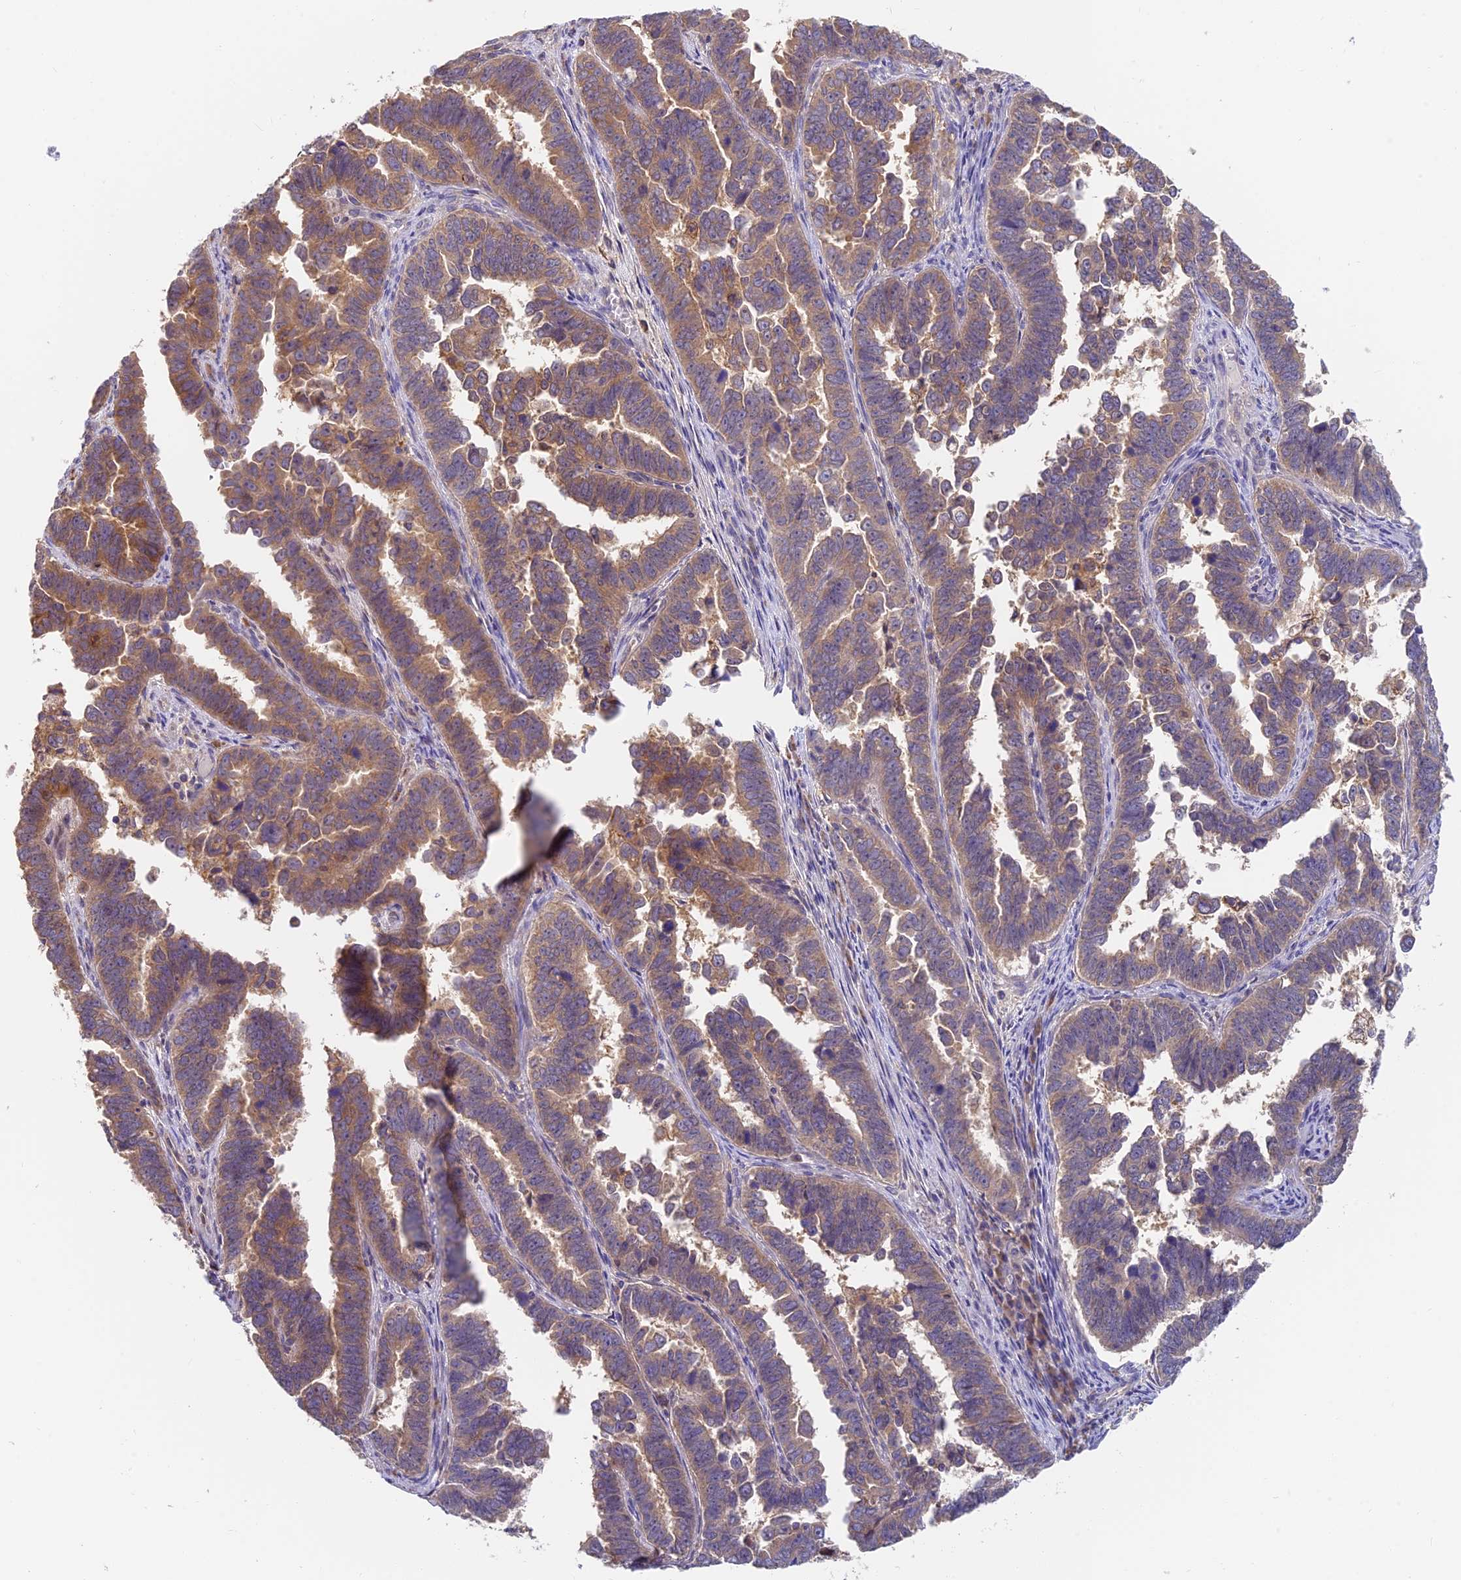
{"staining": {"intensity": "moderate", "quantity": "25%-75%", "location": "cytoplasmic/membranous"}, "tissue": "endometrial cancer", "cell_type": "Tumor cells", "image_type": "cancer", "snomed": [{"axis": "morphology", "description": "Adenocarcinoma, NOS"}, {"axis": "topography", "description": "Endometrium"}], "caption": "This is a histology image of immunohistochemistry (IHC) staining of endometrial cancer, which shows moderate staining in the cytoplasmic/membranous of tumor cells.", "gene": "IPO5", "patient": {"sex": "female", "age": 75}}